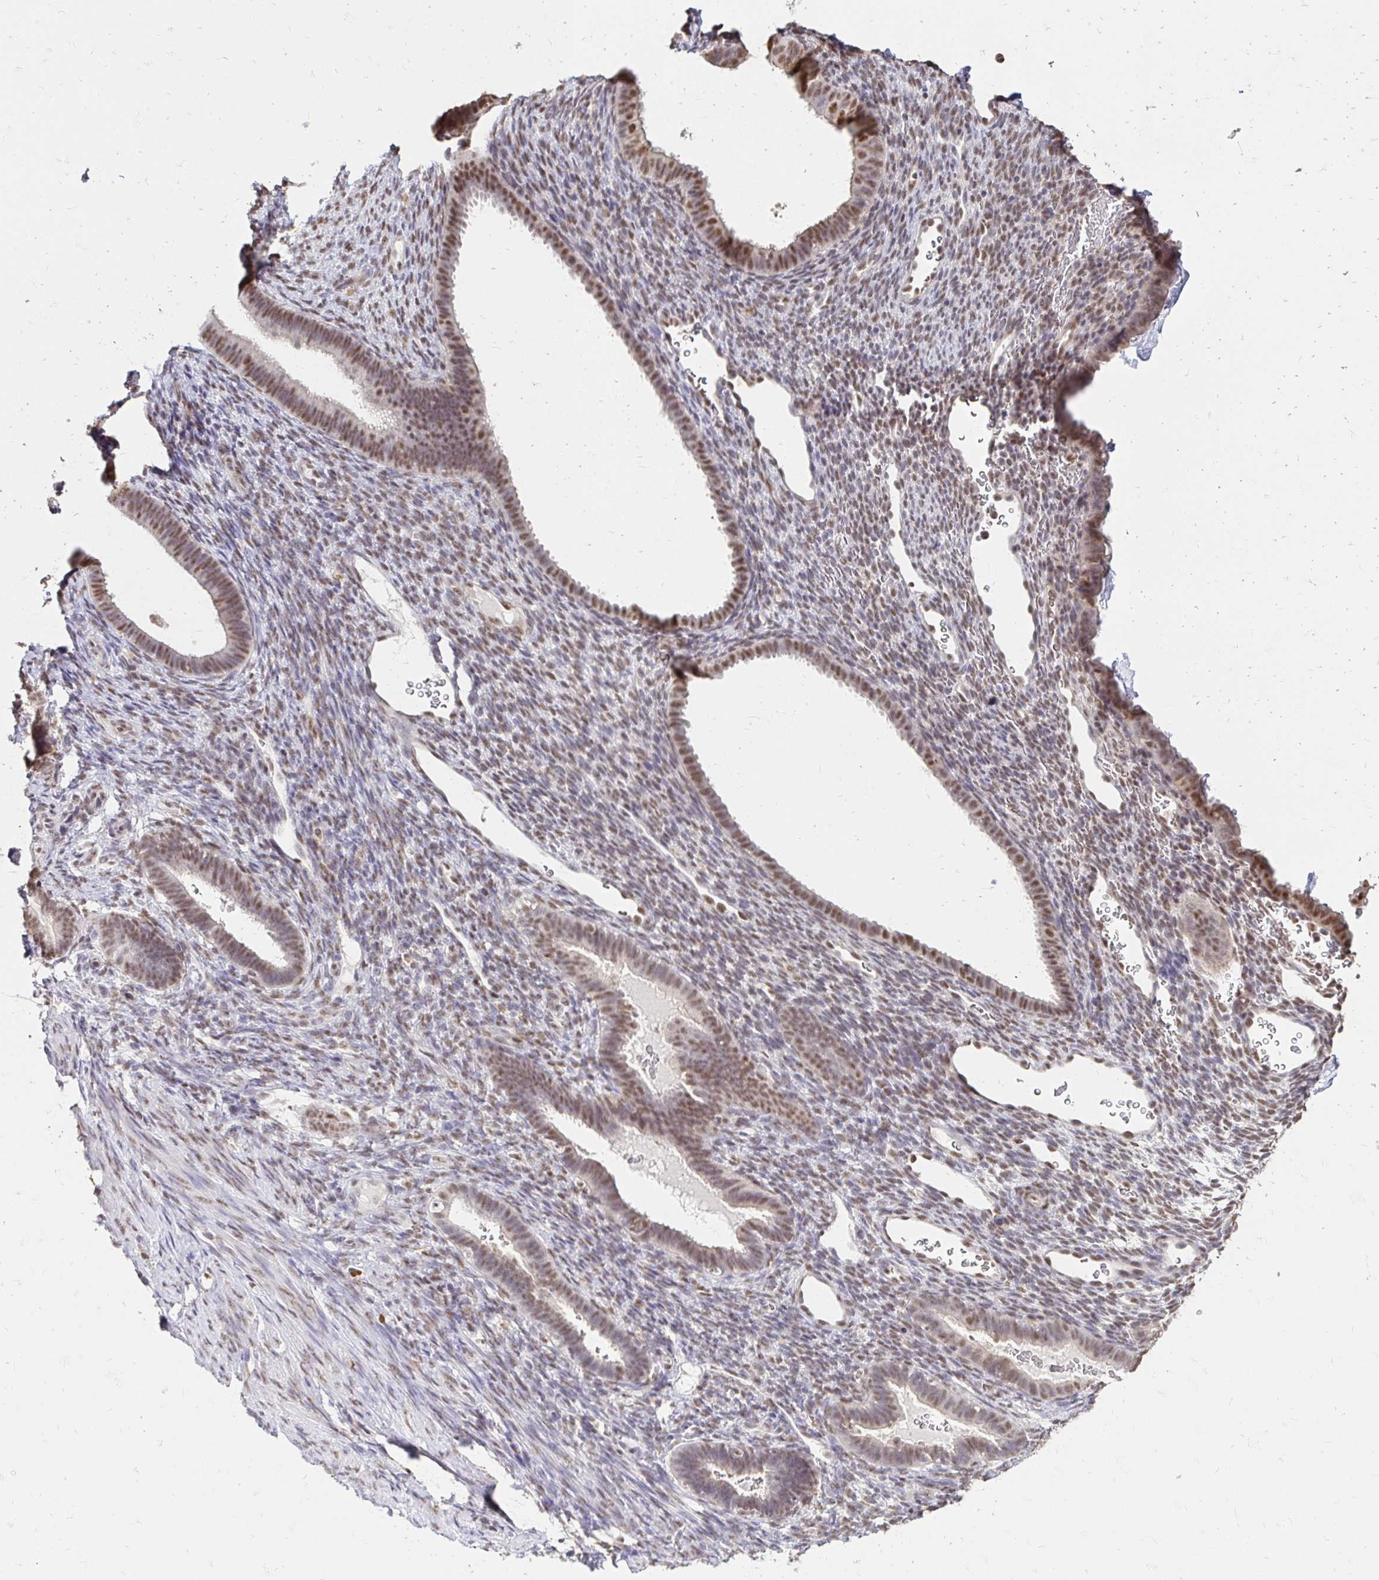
{"staining": {"intensity": "moderate", "quantity": "25%-75%", "location": "nuclear"}, "tissue": "endometrium", "cell_type": "Cells in endometrial stroma", "image_type": "normal", "snomed": [{"axis": "morphology", "description": "Normal tissue, NOS"}, {"axis": "topography", "description": "Endometrium"}], "caption": "Endometrium stained with immunohistochemistry (IHC) exhibits moderate nuclear positivity in about 25%-75% of cells in endometrial stroma. (DAB (3,3'-diaminobenzidine) = brown stain, brightfield microscopy at high magnification).", "gene": "RIMS4", "patient": {"sex": "female", "age": 34}}